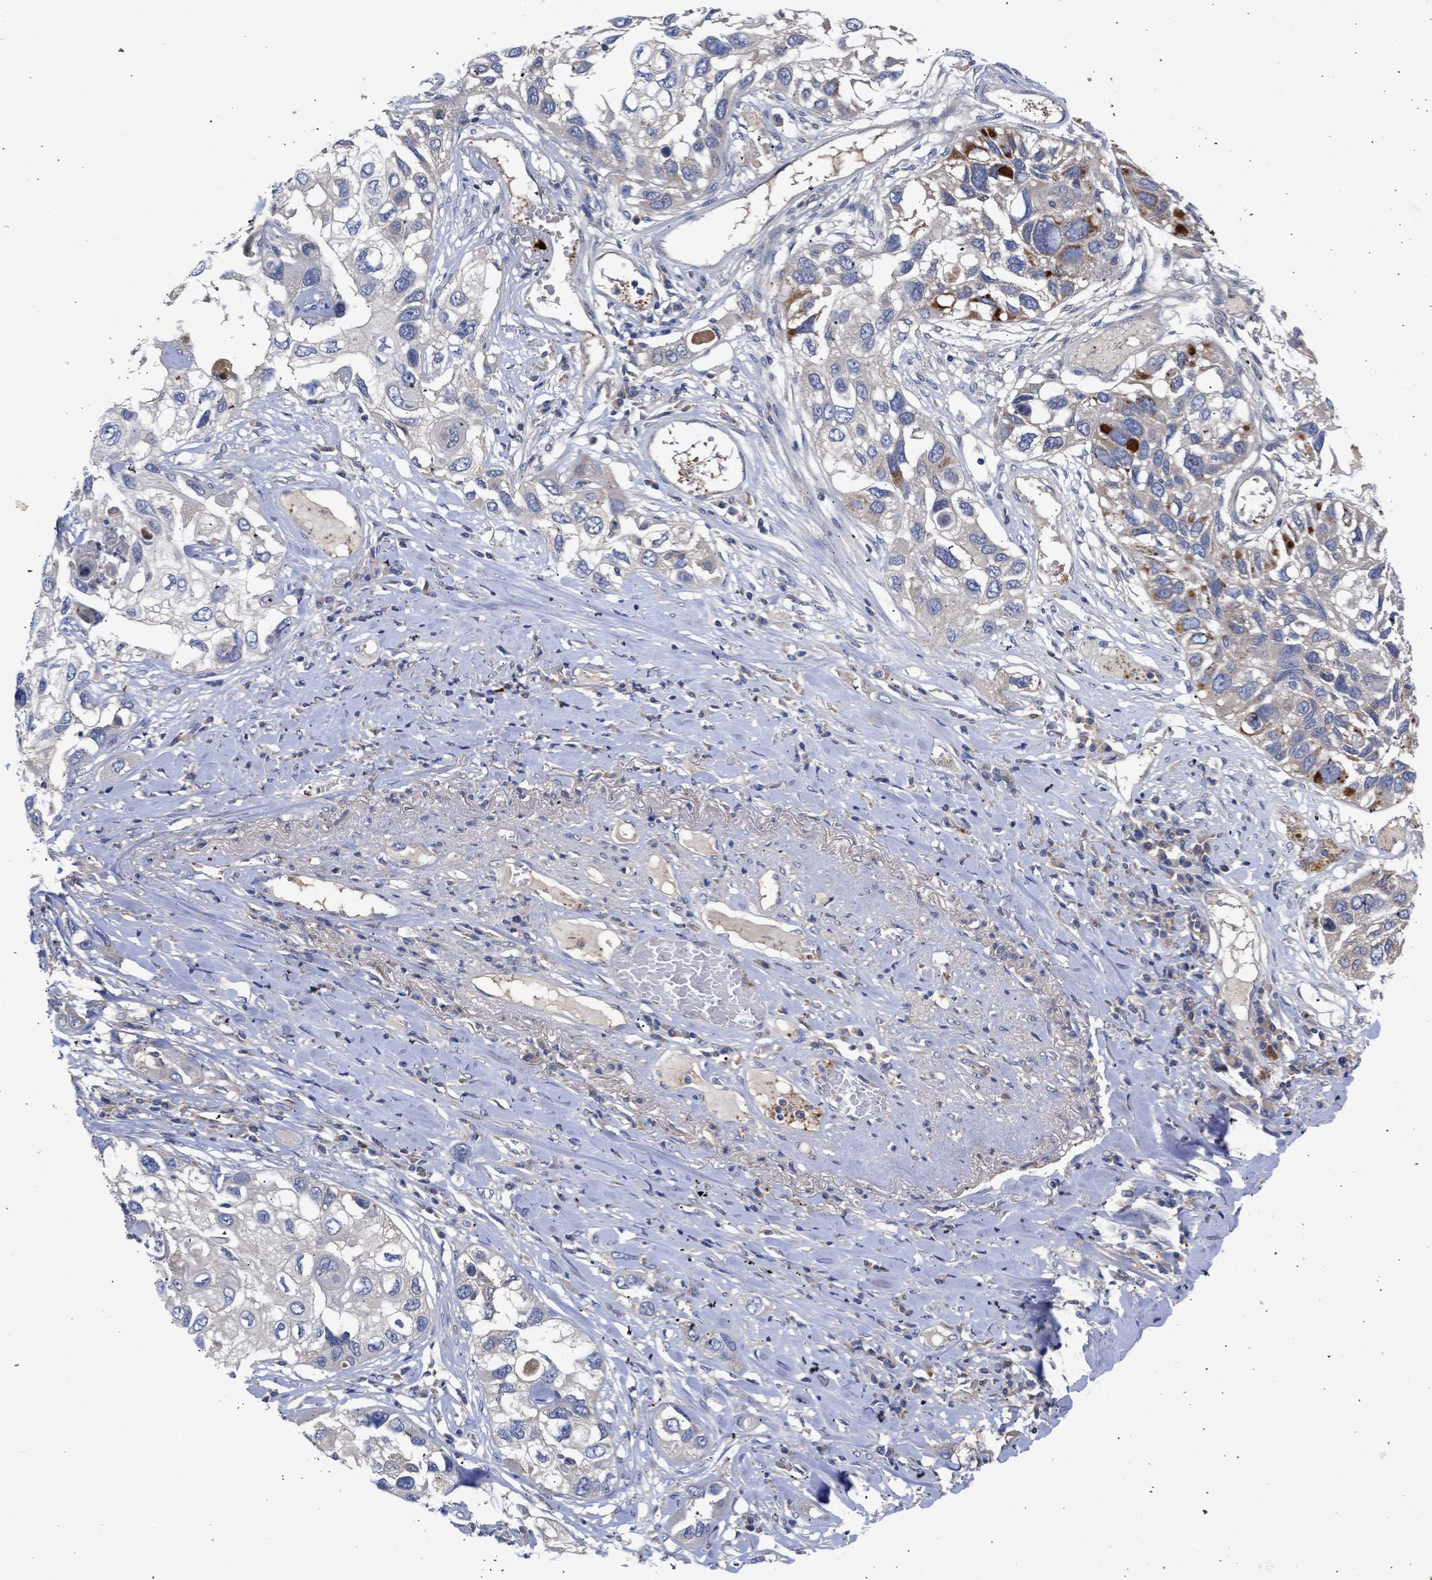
{"staining": {"intensity": "strong", "quantity": "<25%", "location": "cytoplasmic/membranous"}, "tissue": "lung cancer", "cell_type": "Tumor cells", "image_type": "cancer", "snomed": [{"axis": "morphology", "description": "Squamous cell carcinoma, NOS"}, {"axis": "topography", "description": "Lung"}], "caption": "Strong cytoplasmic/membranous protein expression is identified in about <25% of tumor cells in lung cancer (squamous cell carcinoma). The protein is shown in brown color, while the nuclei are stained blue.", "gene": "ARHGEF4", "patient": {"sex": "male", "age": 71}}